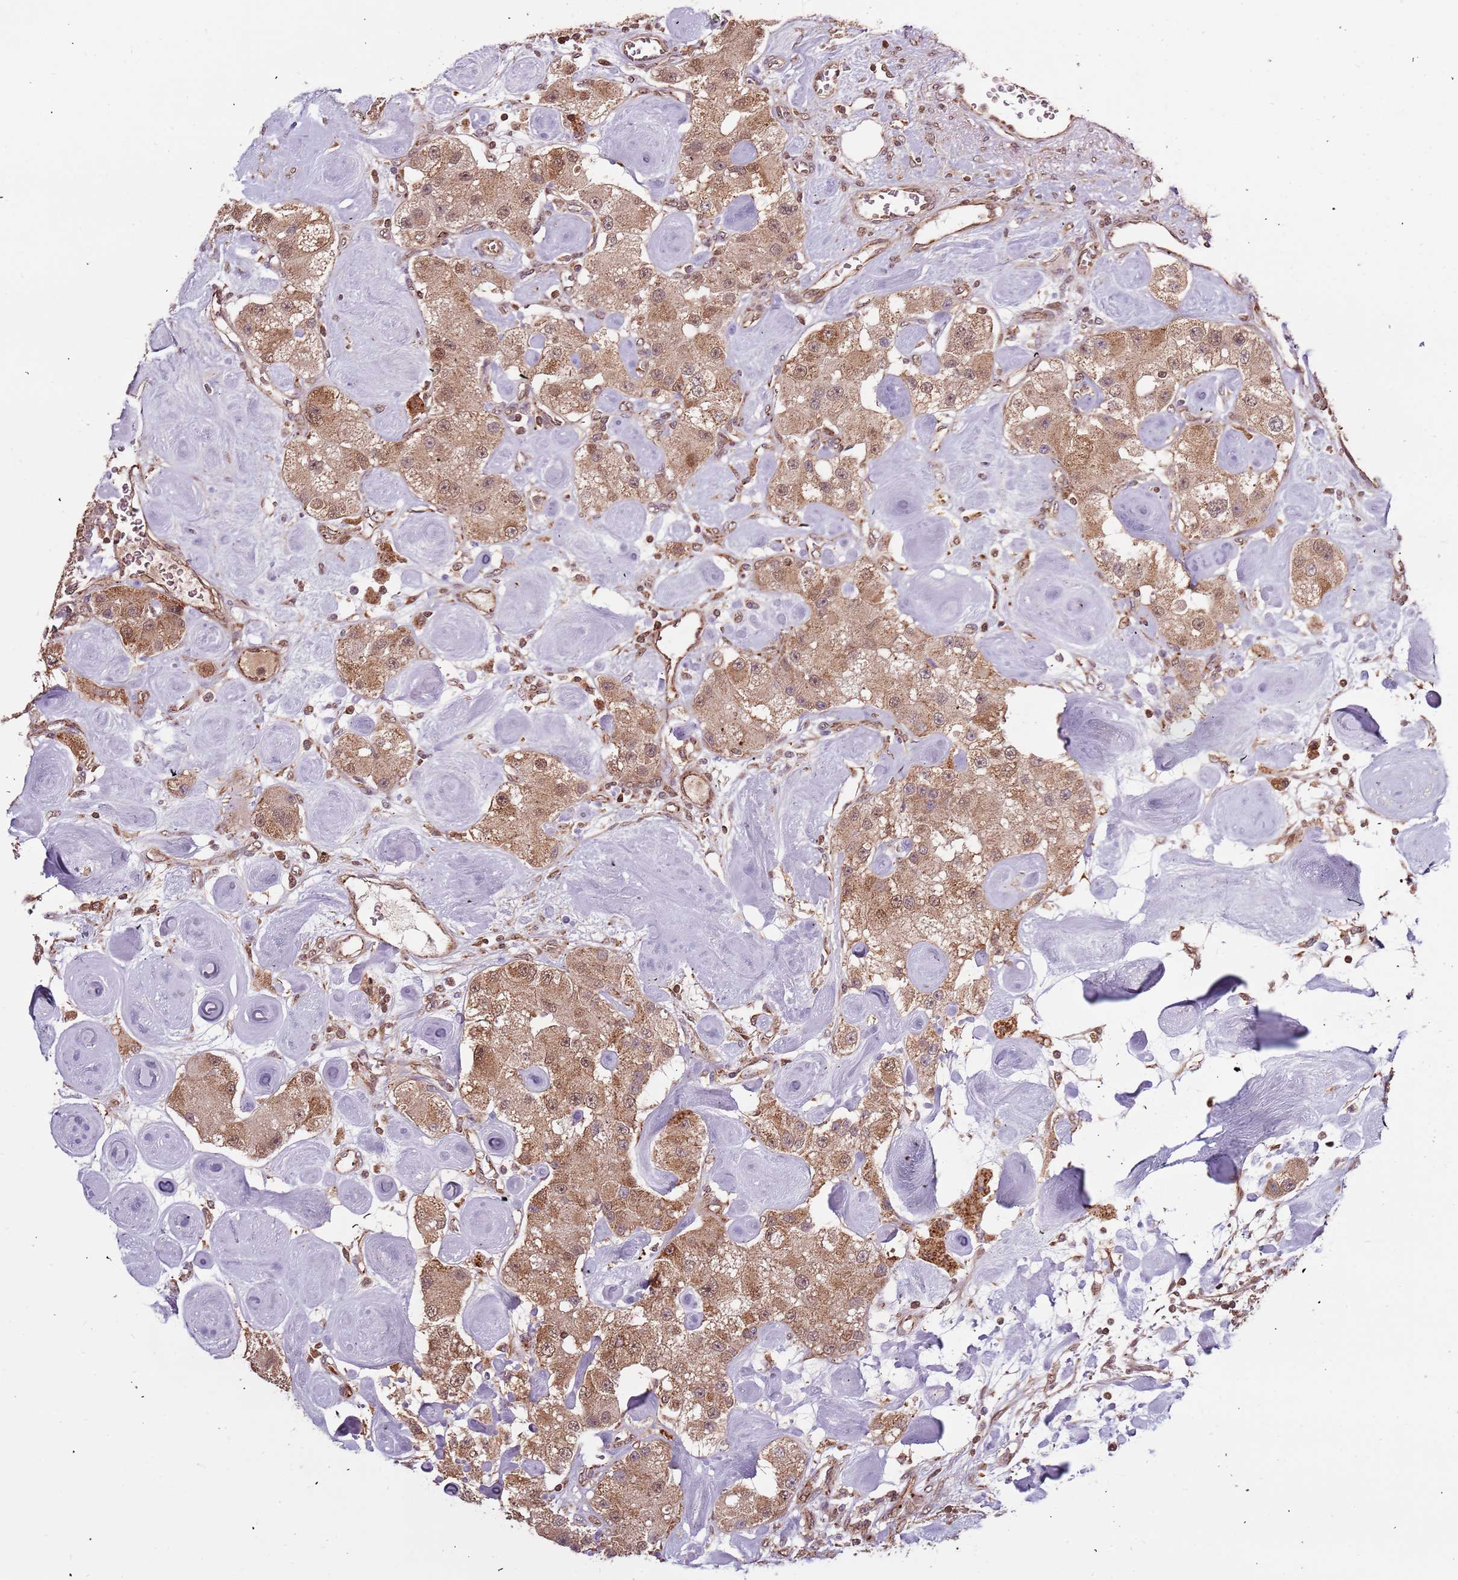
{"staining": {"intensity": "moderate", "quantity": ">75%", "location": "cytoplasmic/membranous,nuclear"}, "tissue": "carcinoid", "cell_type": "Tumor cells", "image_type": "cancer", "snomed": [{"axis": "morphology", "description": "Carcinoid, malignant, NOS"}, {"axis": "topography", "description": "Pancreas"}], "caption": "IHC staining of carcinoid (malignant), which shows medium levels of moderate cytoplasmic/membranous and nuclear expression in approximately >75% of tumor cells indicating moderate cytoplasmic/membranous and nuclear protein staining. The staining was performed using DAB (brown) for protein detection and nuclei were counterstained in hematoxylin (blue).", "gene": "IL17RD", "patient": {"sex": "male", "age": 41}}